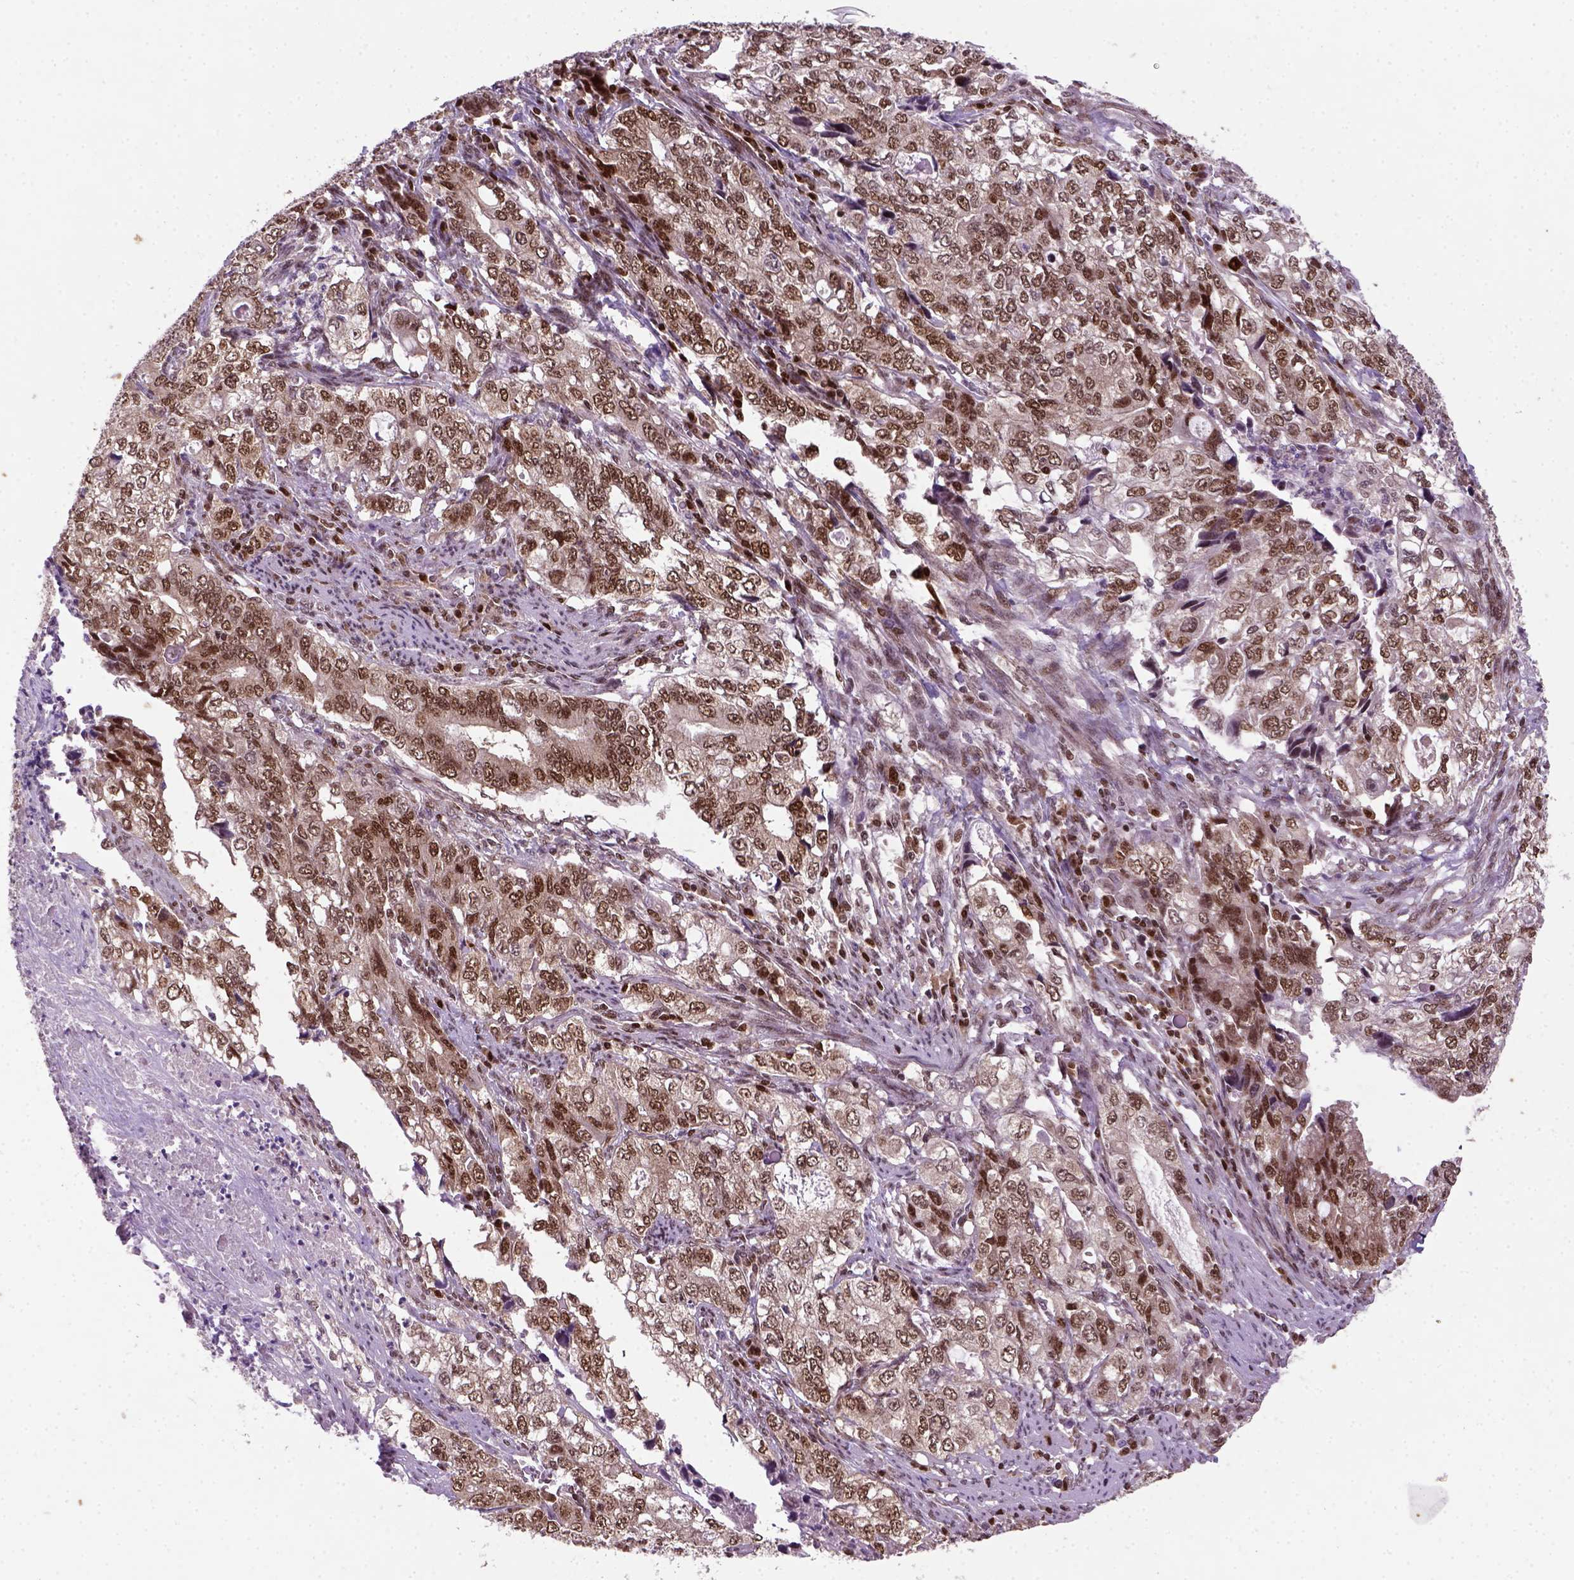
{"staining": {"intensity": "moderate", "quantity": ">75%", "location": "nuclear"}, "tissue": "stomach cancer", "cell_type": "Tumor cells", "image_type": "cancer", "snomed": [{"axis": "morphology", "description": "Adenocarcinoma, NOS"}, {"axis": "topography", "description": "Stomach, lower"}], "caption": "Protein expression analysis of adenocarcinoma (stomach) exhibits moderate nuclear staining in about >75% of tumor cells. (IHC, brightfield microscopy, high magnification).", "gene": "MGMT", "patient": {"sex": "female", "age": 72}}